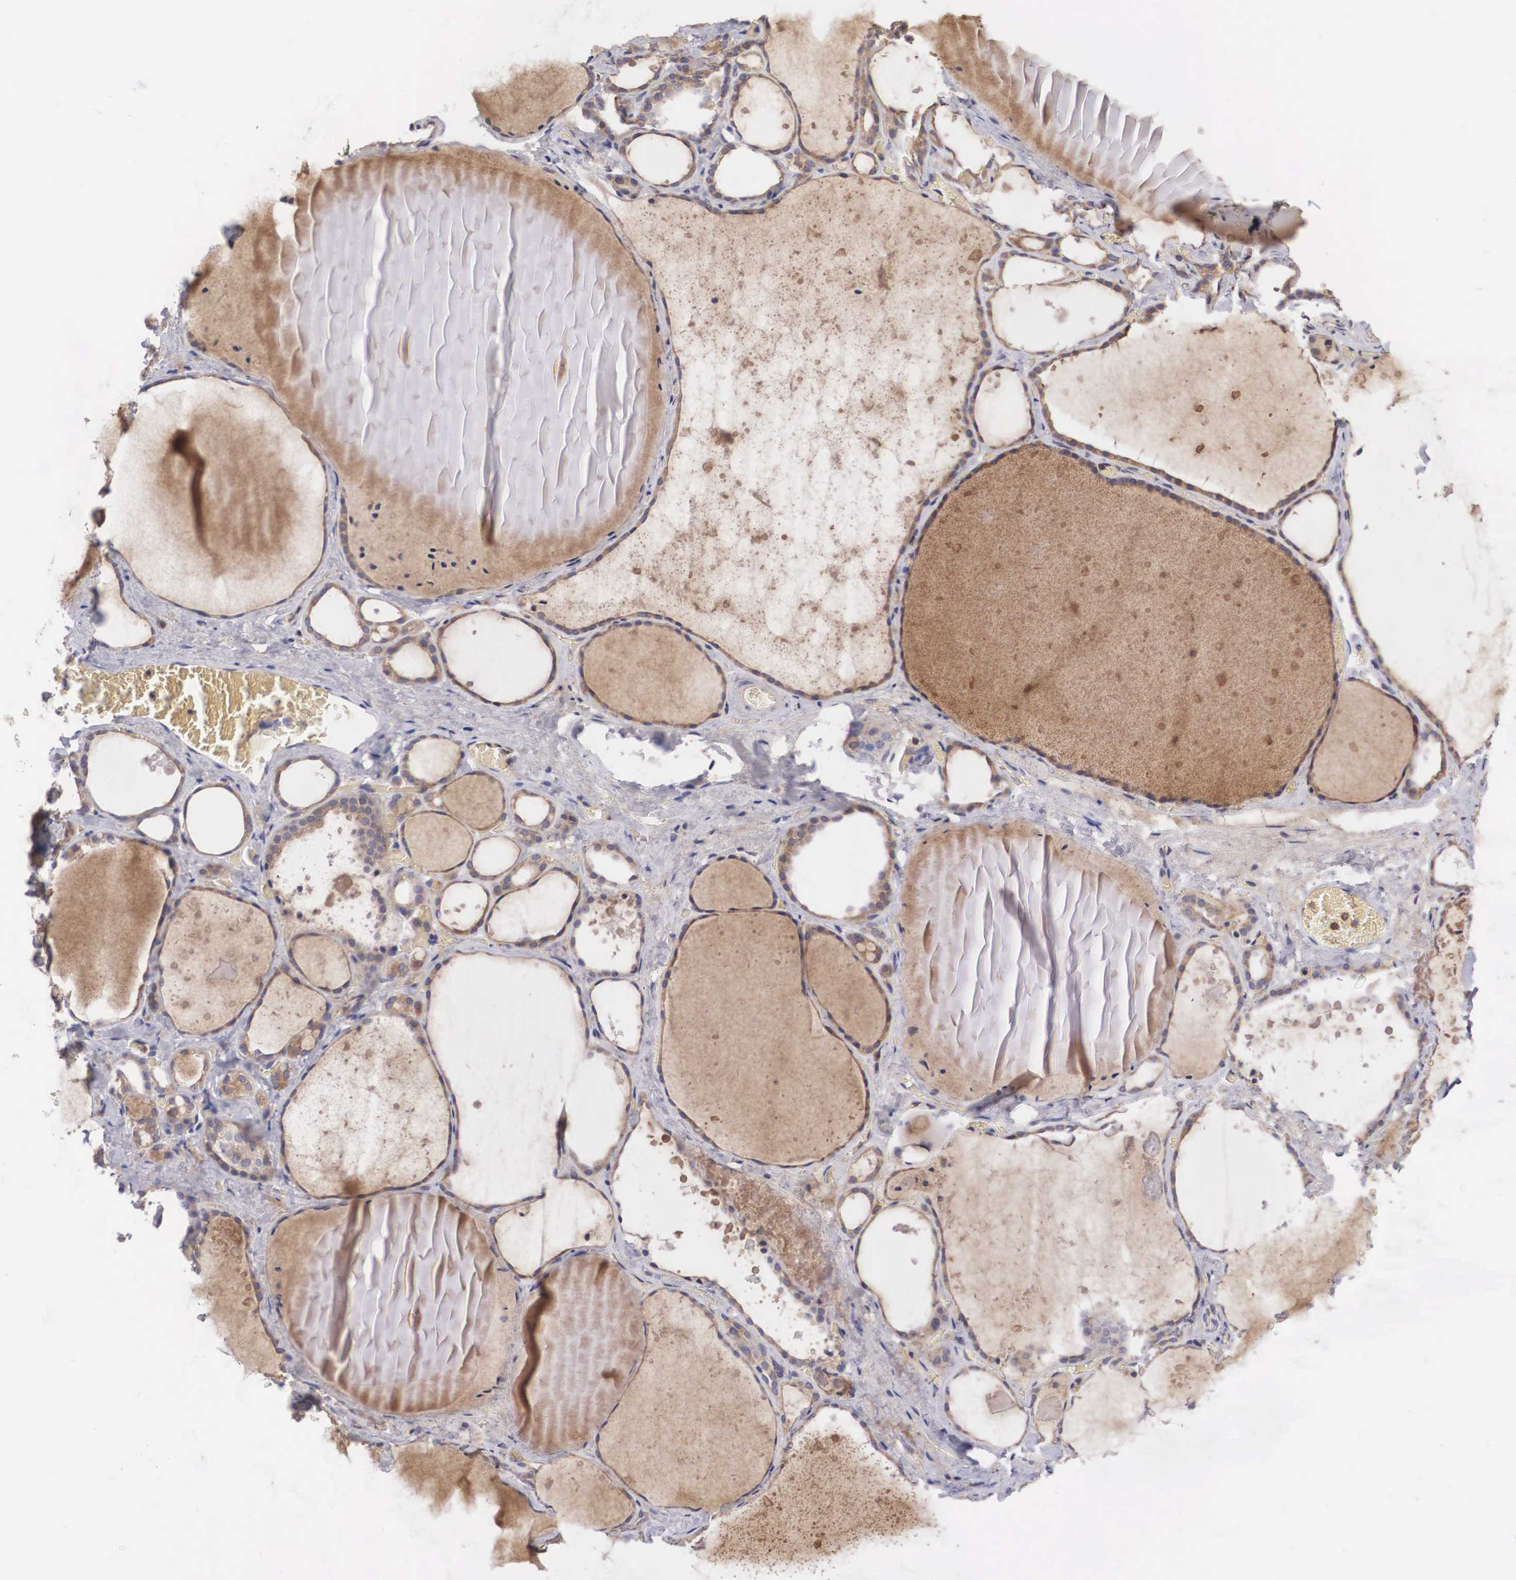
{"staining": {"intensity": "moderate", "quantity": ">75%", "location": "cytoplasmic/membranous"}, "tissue": "thyroid gland", "cell_type": "Glandular cells", "image_type": "normal", "snomed": [{"axis": "morphology", "description": "Normal tissue, NOS"}, {"axis": "topography", "description": "Thyroid gland"}], "caption": "This photomicrograph exhibits immunohistochemistry (IHC) staining of normal thyroid gland, with medium moderate cytoplasmic/membranous staining in about >75% of glandular cells.", "gene": "GRIPAP1", "patient": {"sex": "male", "age": 76}}